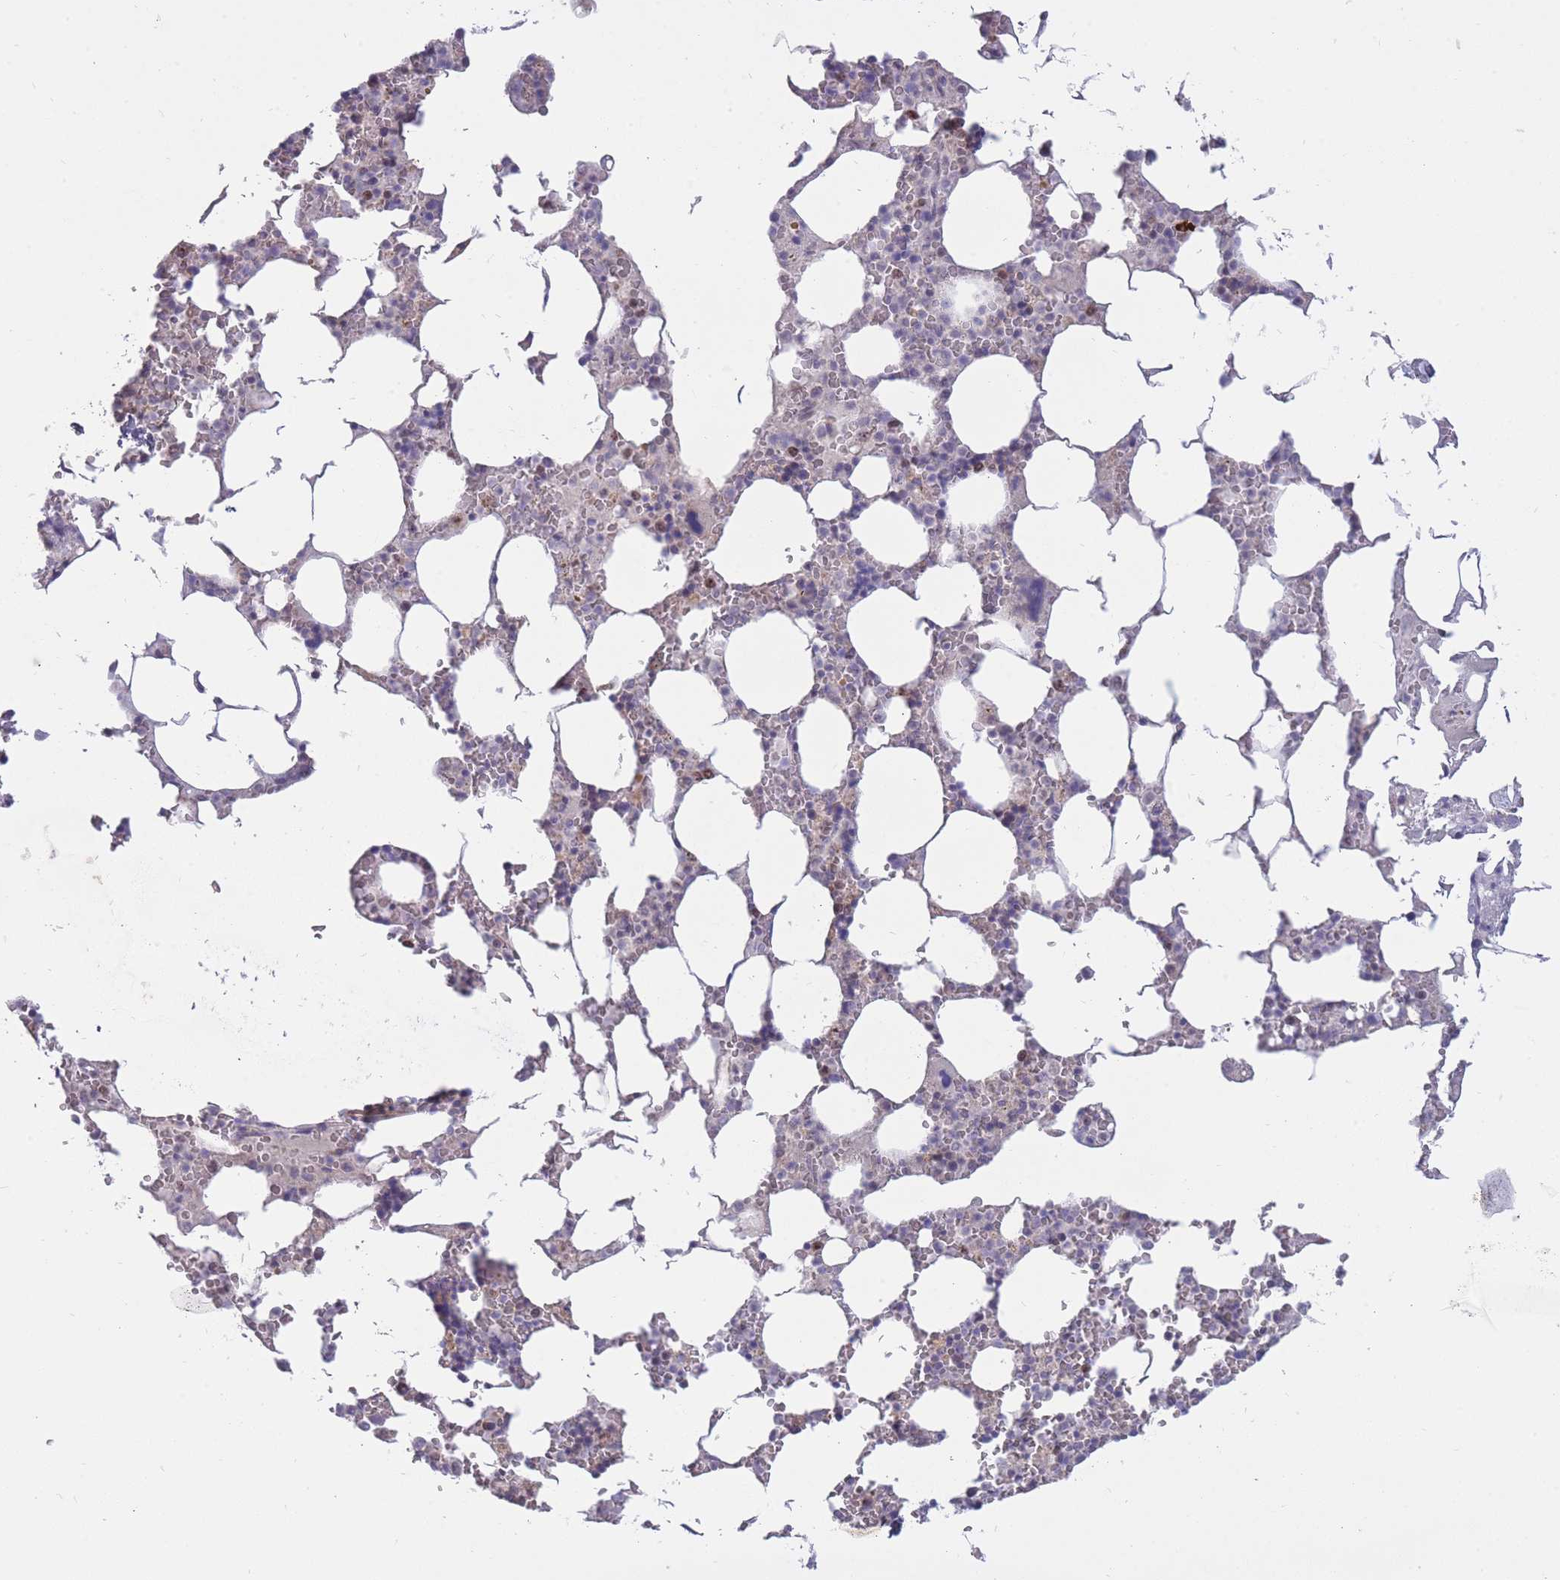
{"staining": {"intensity": "moderate", "quantity": "<25%", "location": "nuclear"}, "tissue": "bone marrow", "cell_type": "Hematopoietic cells", "image_type": "normal", "snomed": [{"axis": "morphology", "description": "Normal tissue, NOS"}, {"axis": "topography", "description": "Bone marrow"}], "caption": "Normal bone marrow exhibits moderate nuclear staining in approximately <25% of hematopoietic cells, visualized by immunohistochemistry. The protein is shown in brown color, while the nuclei are stained blue.", "gene": "MCIDAS", "patient": {"sex": "male", "age": 64}}